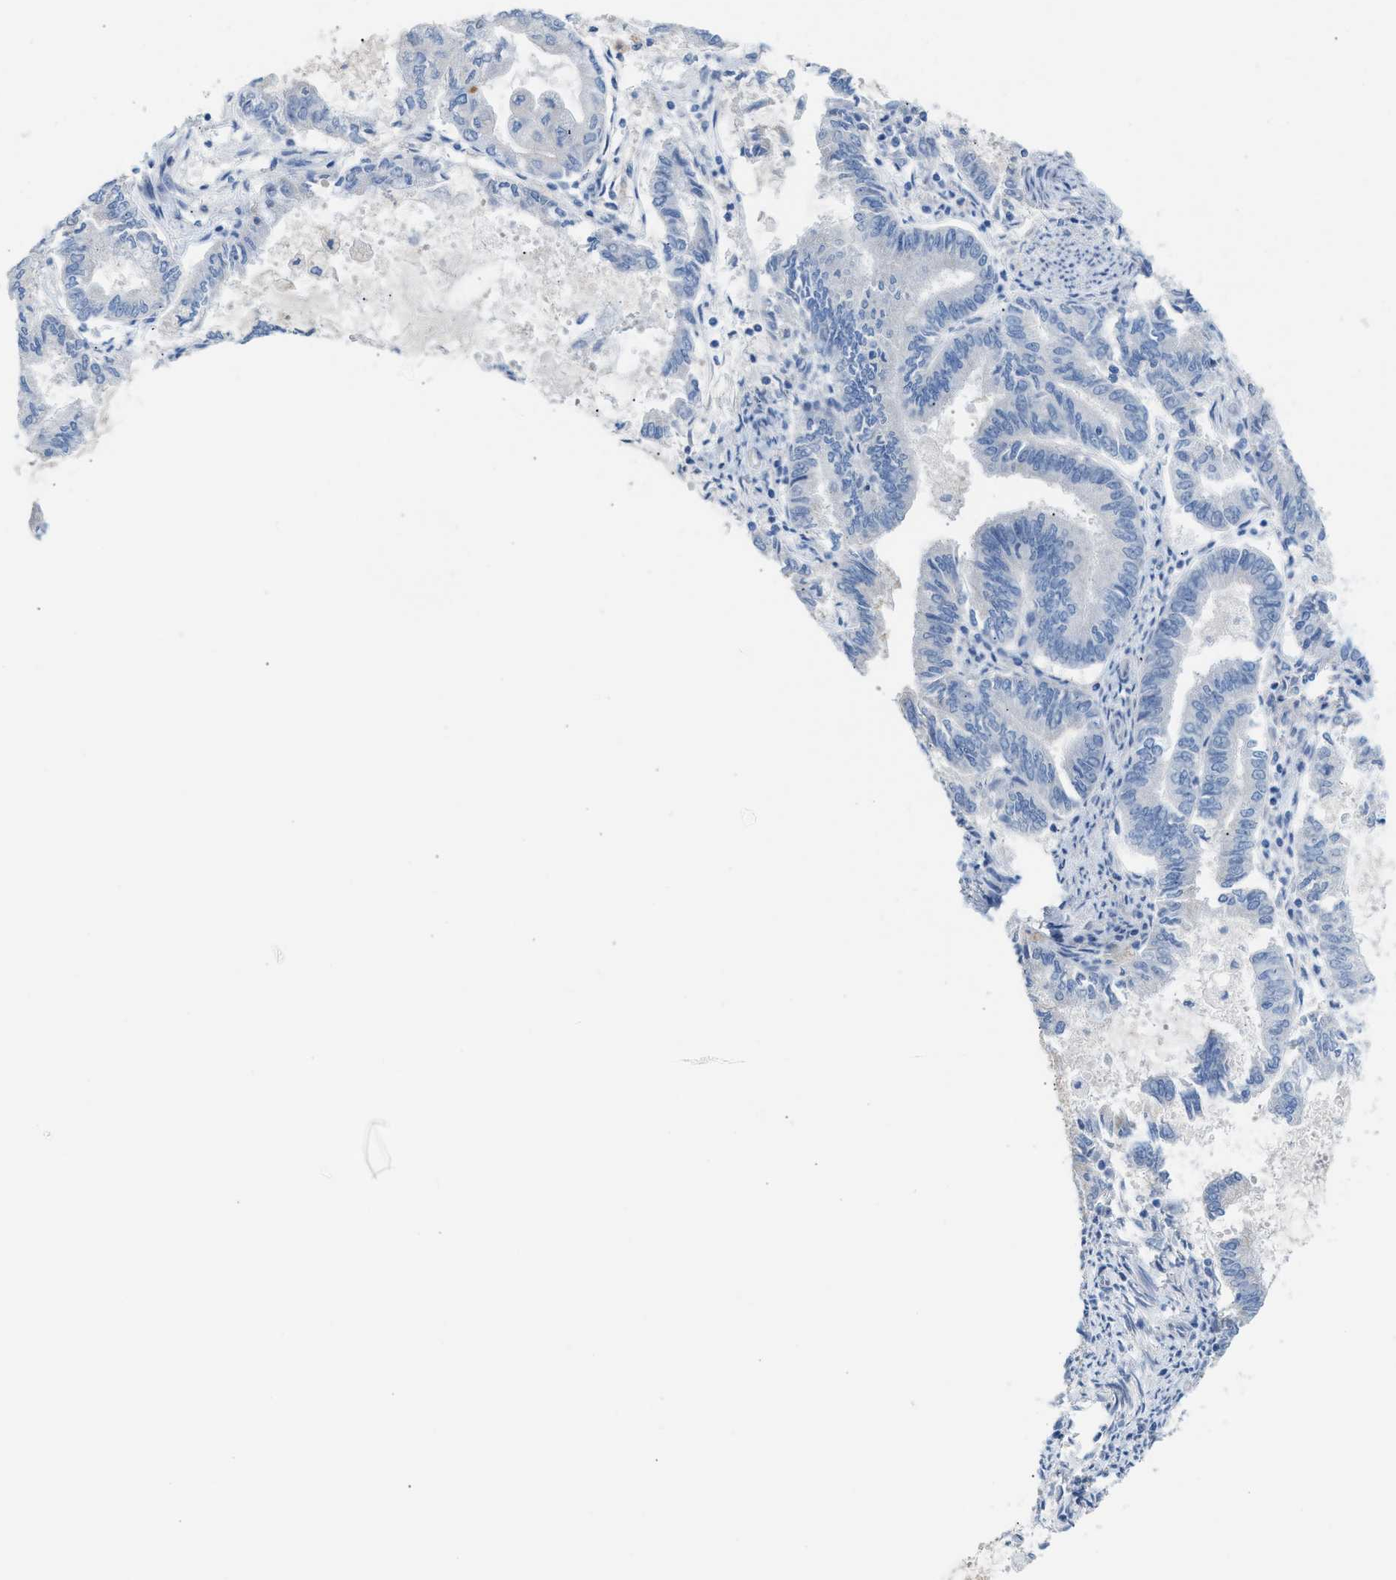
{"staining": {"intensity": "negative", "quantity": "none", "location": "none"}, "tissue": "endometrial cancer", "cell_type": "Tumor cells", "image_type": "cancer", "snomed": [{"axis": "morphology", "description": "Adenocarcinoma, NOS"}, {"axis": "topography", "description": "Endometrium"}], "caption": "This is an IHC micrograph of human adenocarcinoma (endometrial). There is no staining in tumor cells.", "gene": "MPP3", "patient": {"sex": "female", "age": 86}}